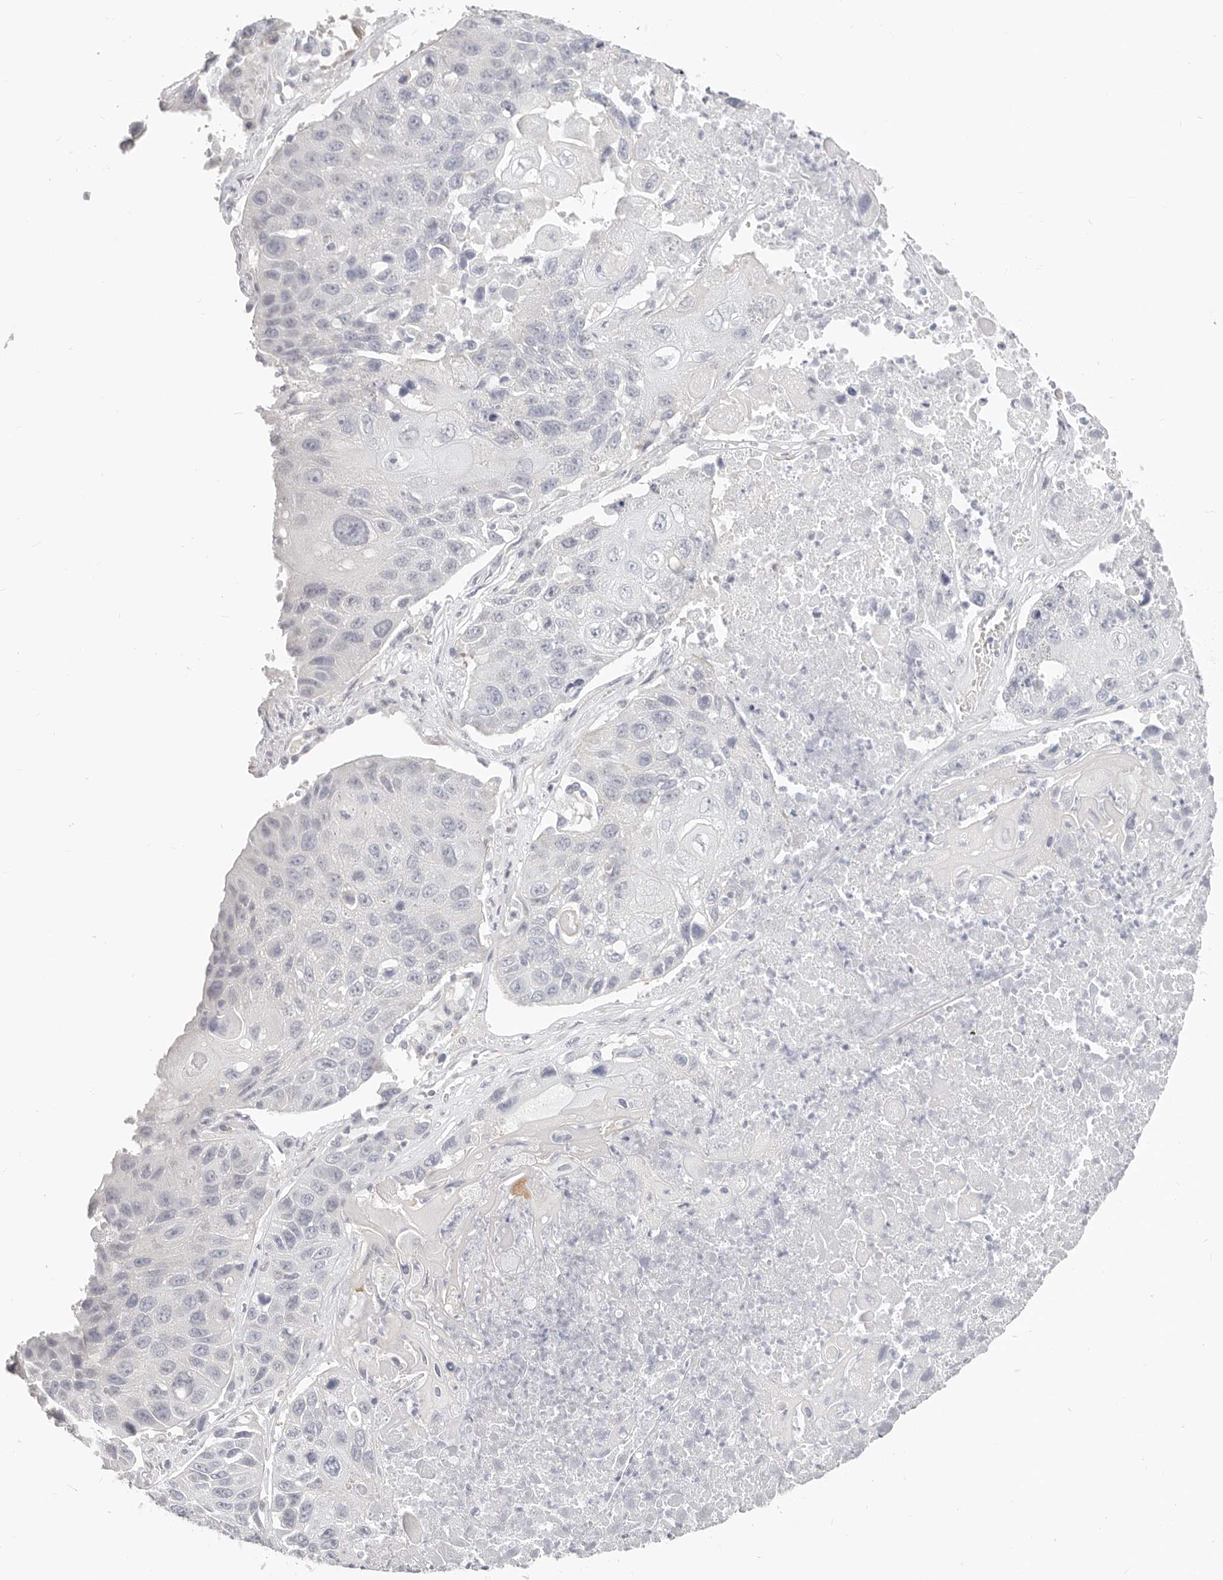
{"staining": {"intensity": "negative", "quantity": "none", "location": "none"}, "tissue": "lung cancer", "cell_type": "Tumor cells", "image_type": "cancer", "snomed": [{"axis": "morphology", "description": "Squamous cell carcinoma, NOS"}, {"axis": "topography", "description": "Lung"}], "caption": "High magnification brightfield microscopy of lung cancer (squamous cell carcinoma) stained with DAB (brown) and counterstained with hematoxylin (blue): tumor cells show no significant expression.", "gene": "DTNBP1", "patient": {"sex": "male", "age": 61}}